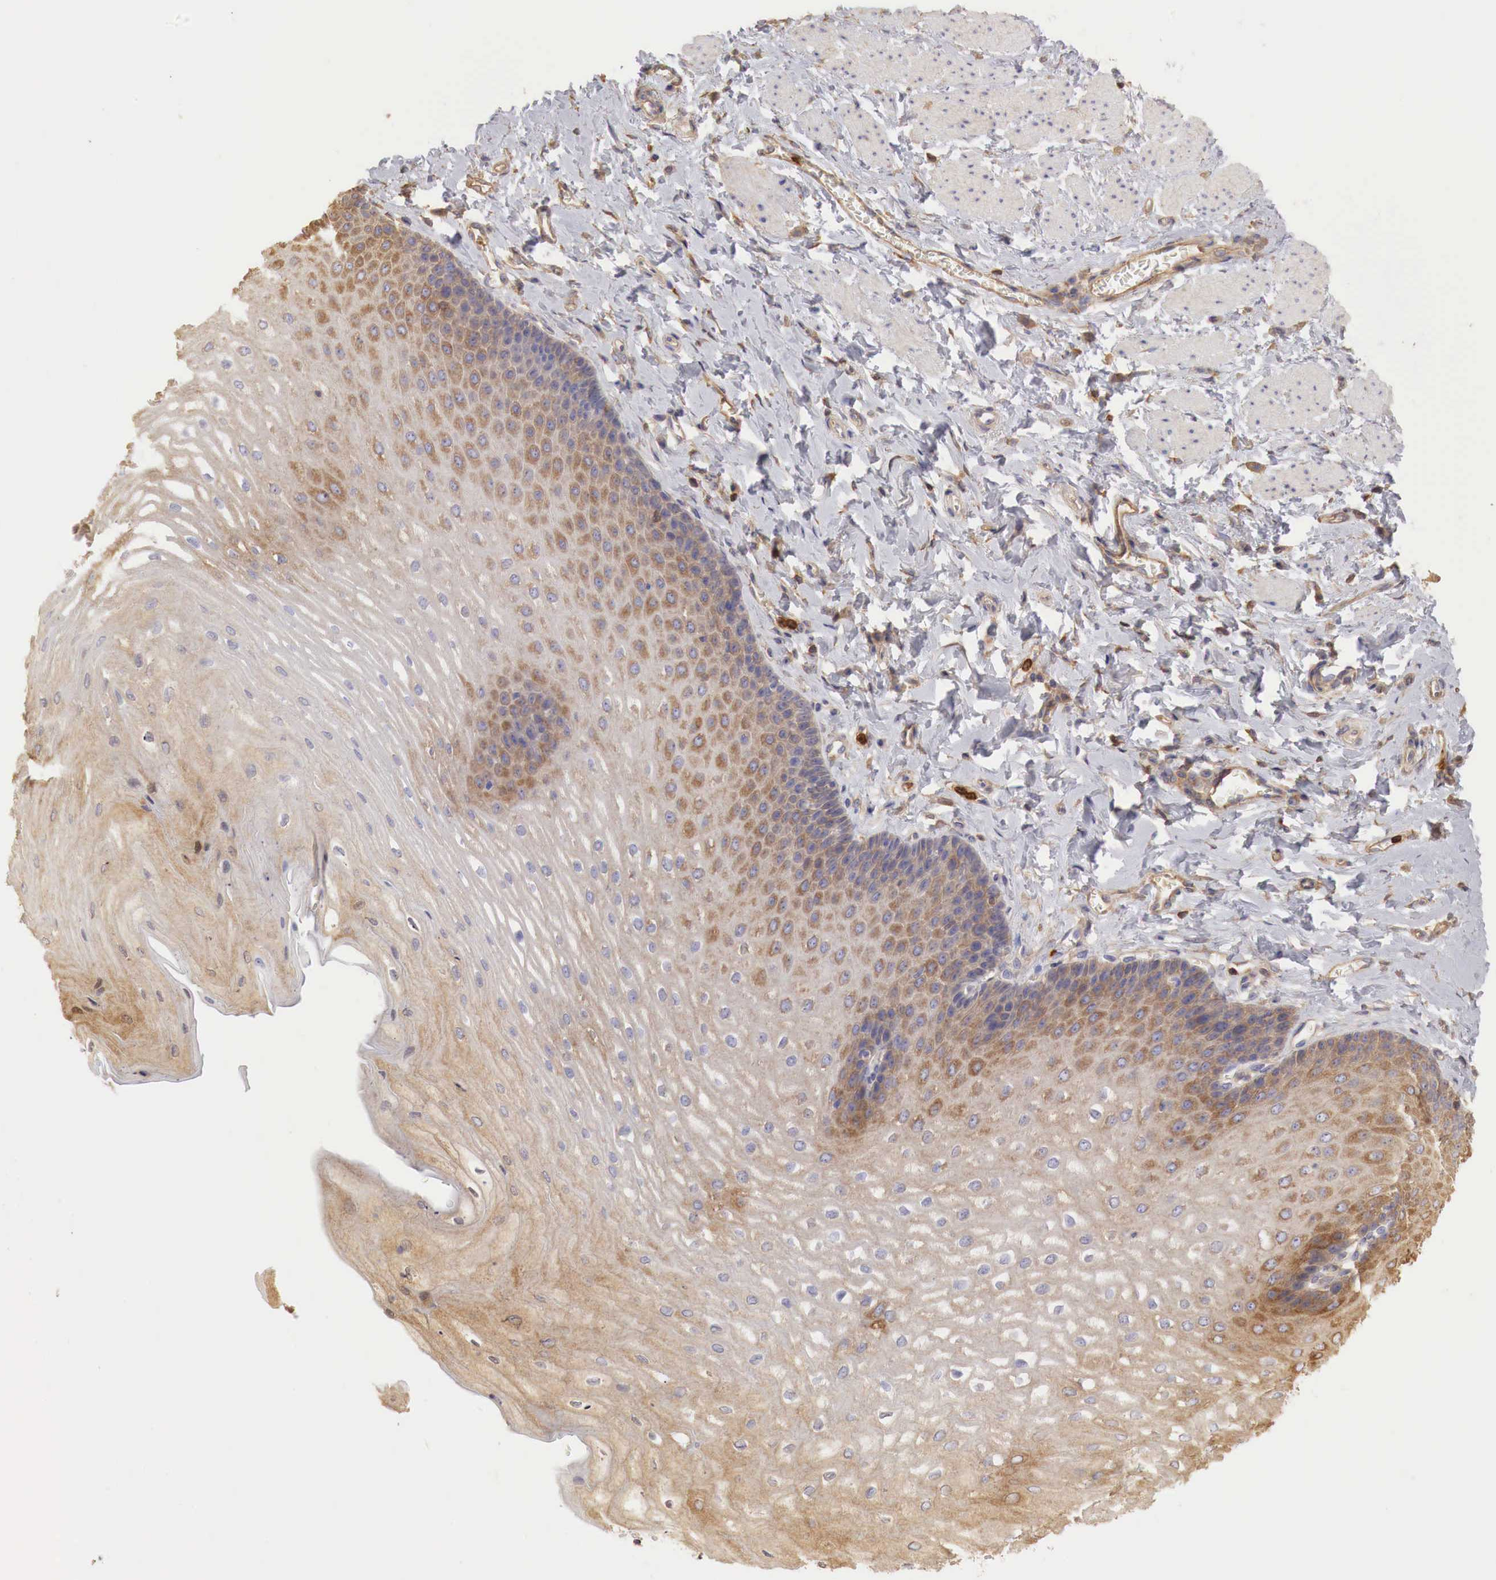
{"staining": {"intensity": "moderate", "quantity": "25%-75%", "location": "cytoplasmic/membranous"}, "tissue": "esophagus", "cell_type": "Squamous epithelial cells", "image_type": "normal", "snomed": [{"axis": "morphology", "description": "Normal tissue, NOS"}, {"axis": "topography", "description": "Esophagus"}], "caption": "The image shows staining of unremarkable esophagus, revealing moderate cytoplasmic/membranous protein expression (brown color) within squamous epithelial cells.", "gene": "G6PD", "patient": {"sex": "male", "age": 70}}